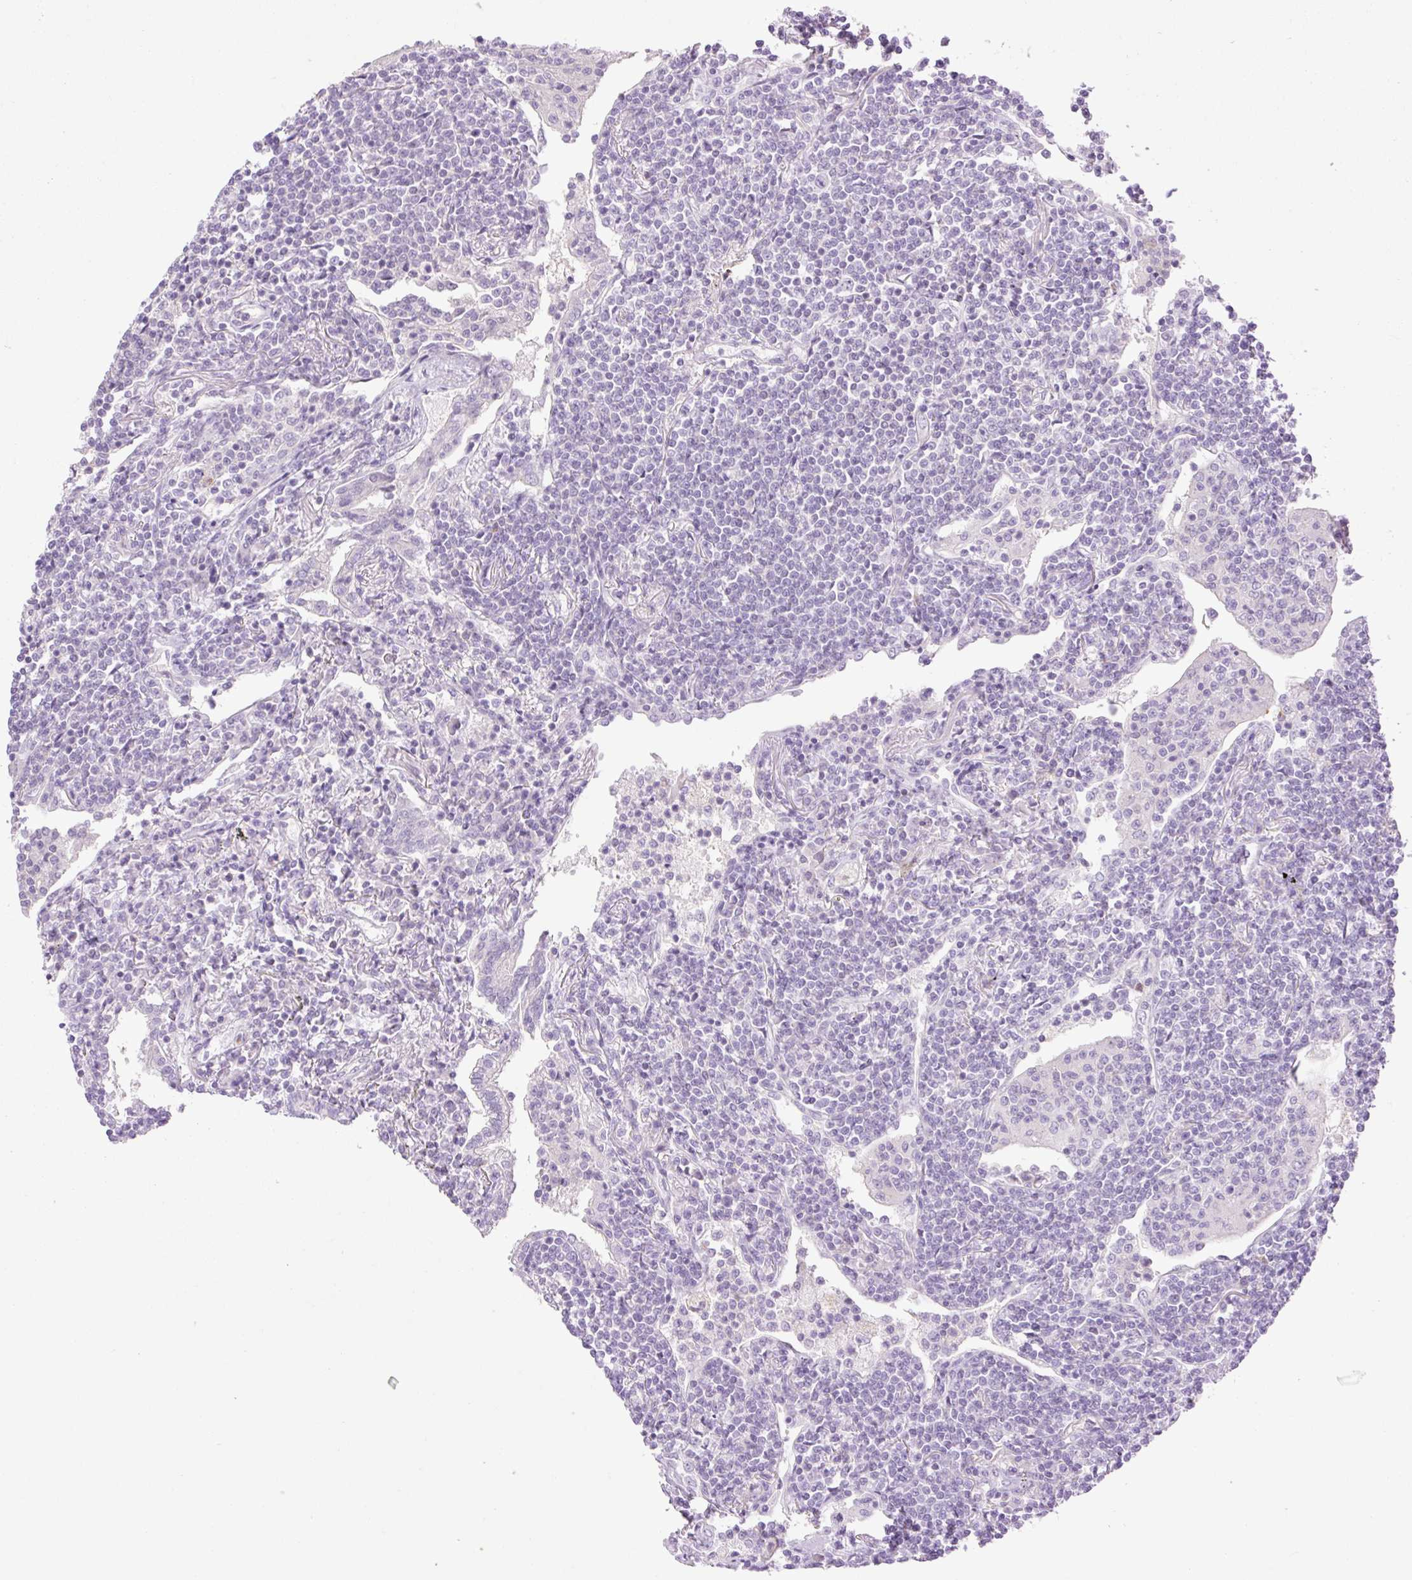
{"staining": {"intensity": "negative", "quantity": "none", "location": "none"}, "tissue": "lymphoma", "cell_type": "Tumor cells", "image_type": "cancer", "snomed": [{"axis": "morphology", "description": "Malignant lymphoma, non-Hodgkin's type, Low grade"}, {"axis": "topography", "description": "Lung"}], "caption": "High magnification brightfield microscopy of lymphoma stained with DAB (3,3'-diaminobenzidine) (brown) and counterstained with hematoxylin (blue): tumor cells show no significant staining. (Brightfield microscopy of DAB (3,3'-diaminobenzidine) IHC at high magnification).", "gene": "TBX15", "patient": {"sex": "female", "age": 71}}